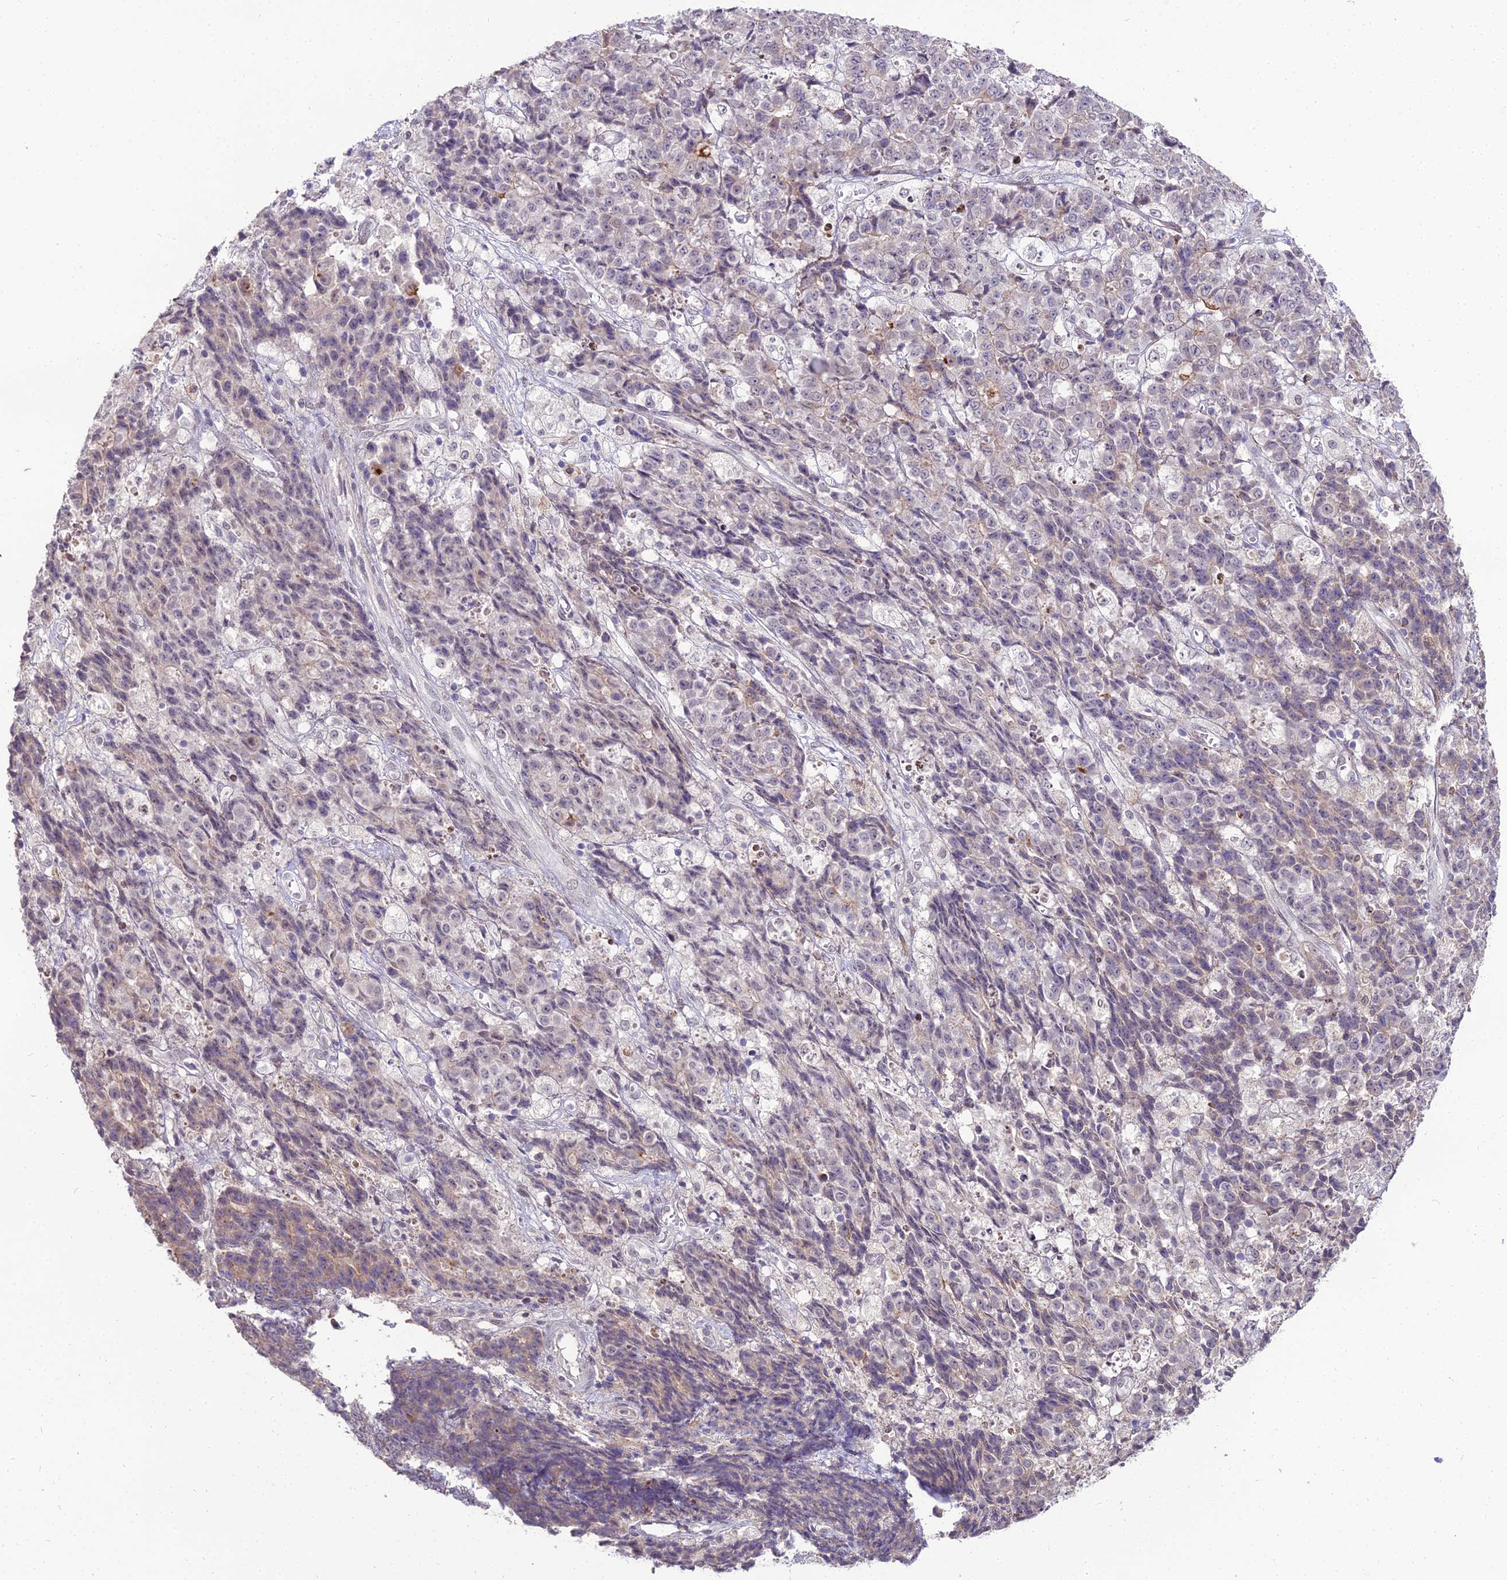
{"staining": {"intensity": "moderate", "quantity": "<25%", "location": "cytoplasmic/membranous"}, "tissue": "ovarian cancer", "cell_type": "Tumor cells", "image_type": "cancer", "snomed": [{"axis": "morphology", "description": "Carcinoma, endometroid"}, {"axis": "topography", "description": "Ovary"}], "caption": "Immunohistochemistry of endometroid carcinoma (ovarian) reveals low levels of moderate cytoplasmic/membranous staining in approximately <25% of tumor cells. Using DAB (brown) and hematoxylin (blue) stains, captured at high magnification using brightfield microscopy.", "gene": "TROAP", "patient": {"sex": "female", "age": 42}}